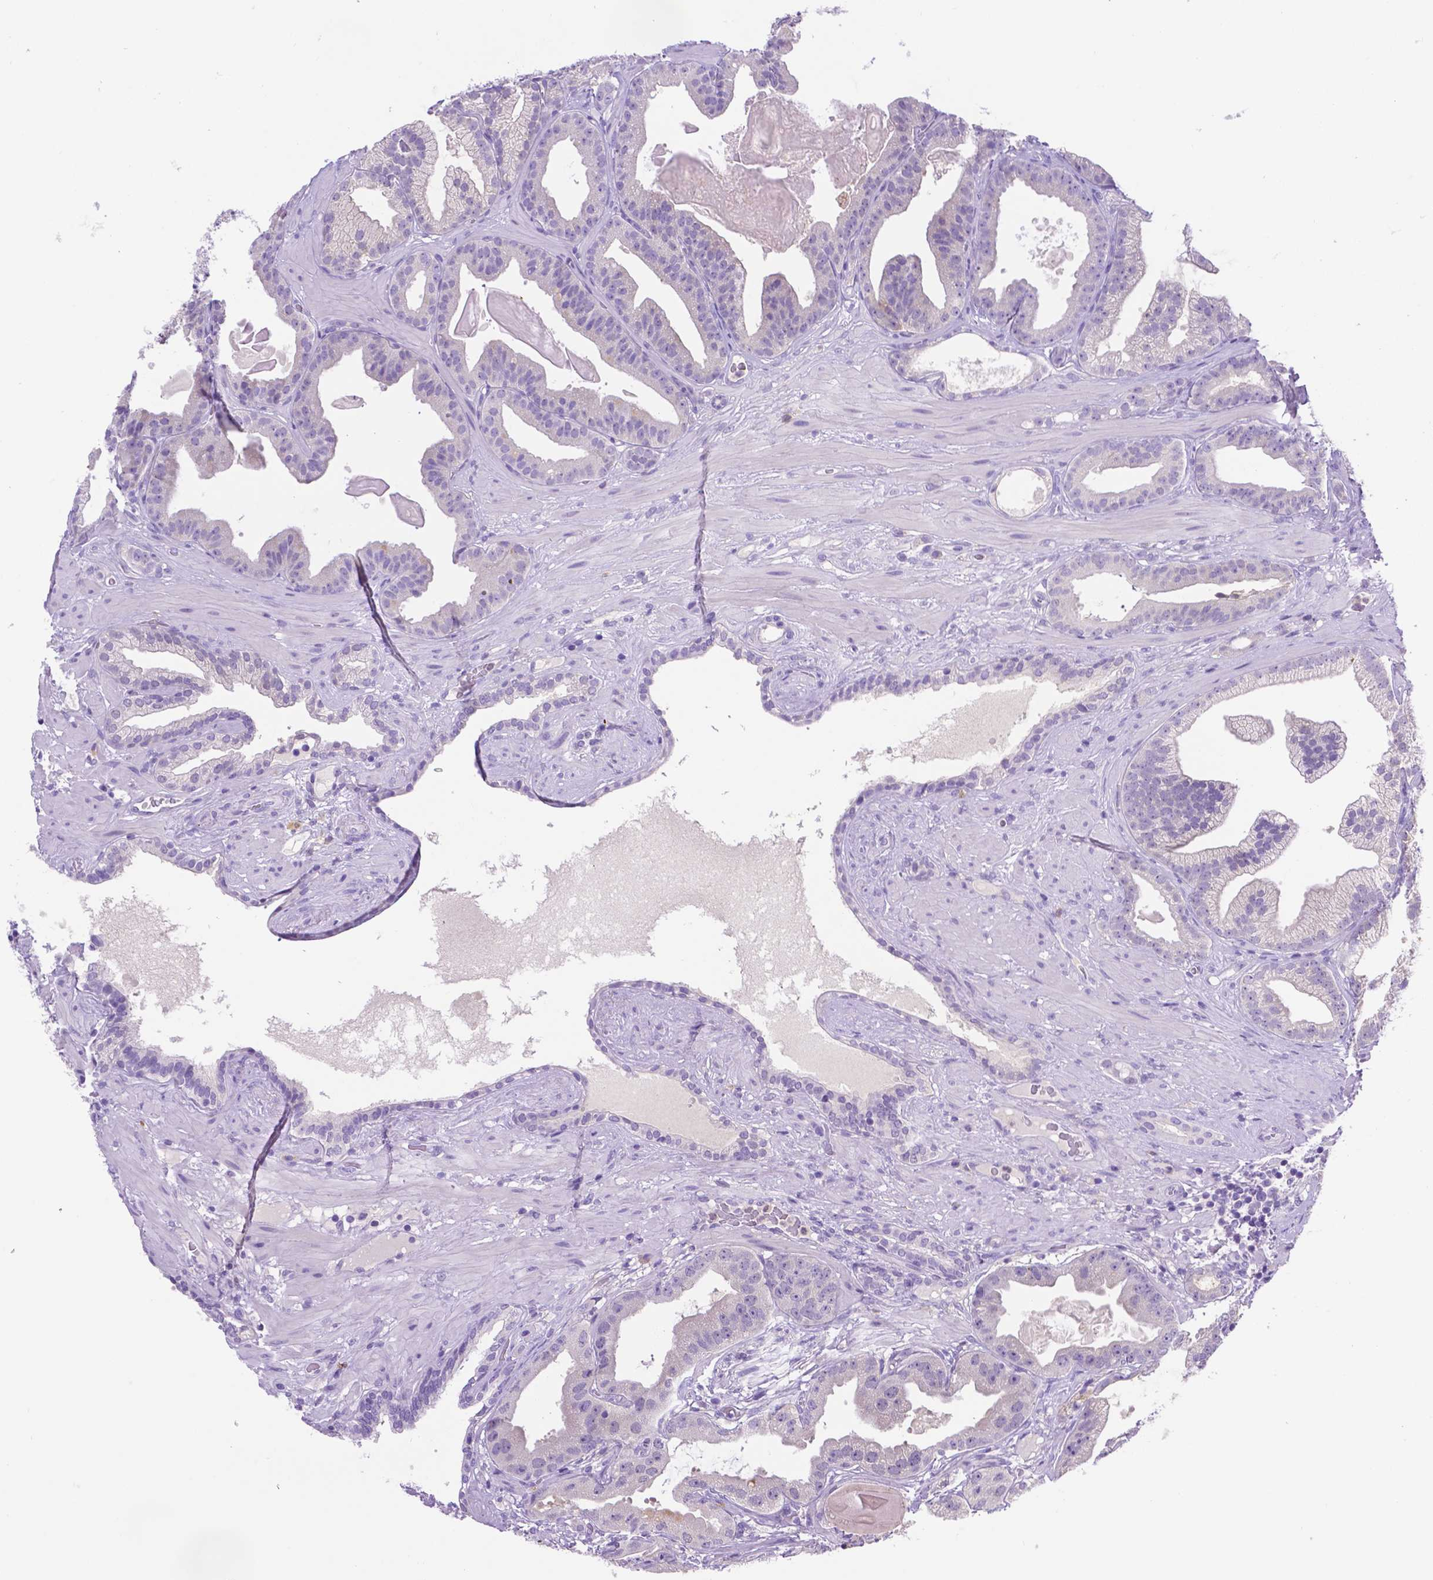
{"staining": {"intensity": "negative", "quantity": "none", "location": "none"}, "tissue": "prostate cancer", "cell_type": "Tumor cells", "image_type": "cancer", "snomed": [{"axis": "morphology", "description": "Adenocarcinoma, Low grade"}, {"axis": "topography", "description": "Prostate"}], "caption": "A photomicrograph of human prostate low-grade adenocarcinoma is negative for staining in tumor cells.", "gene": "NXPH2", "patient": {"sex": "male", "age": 57}}